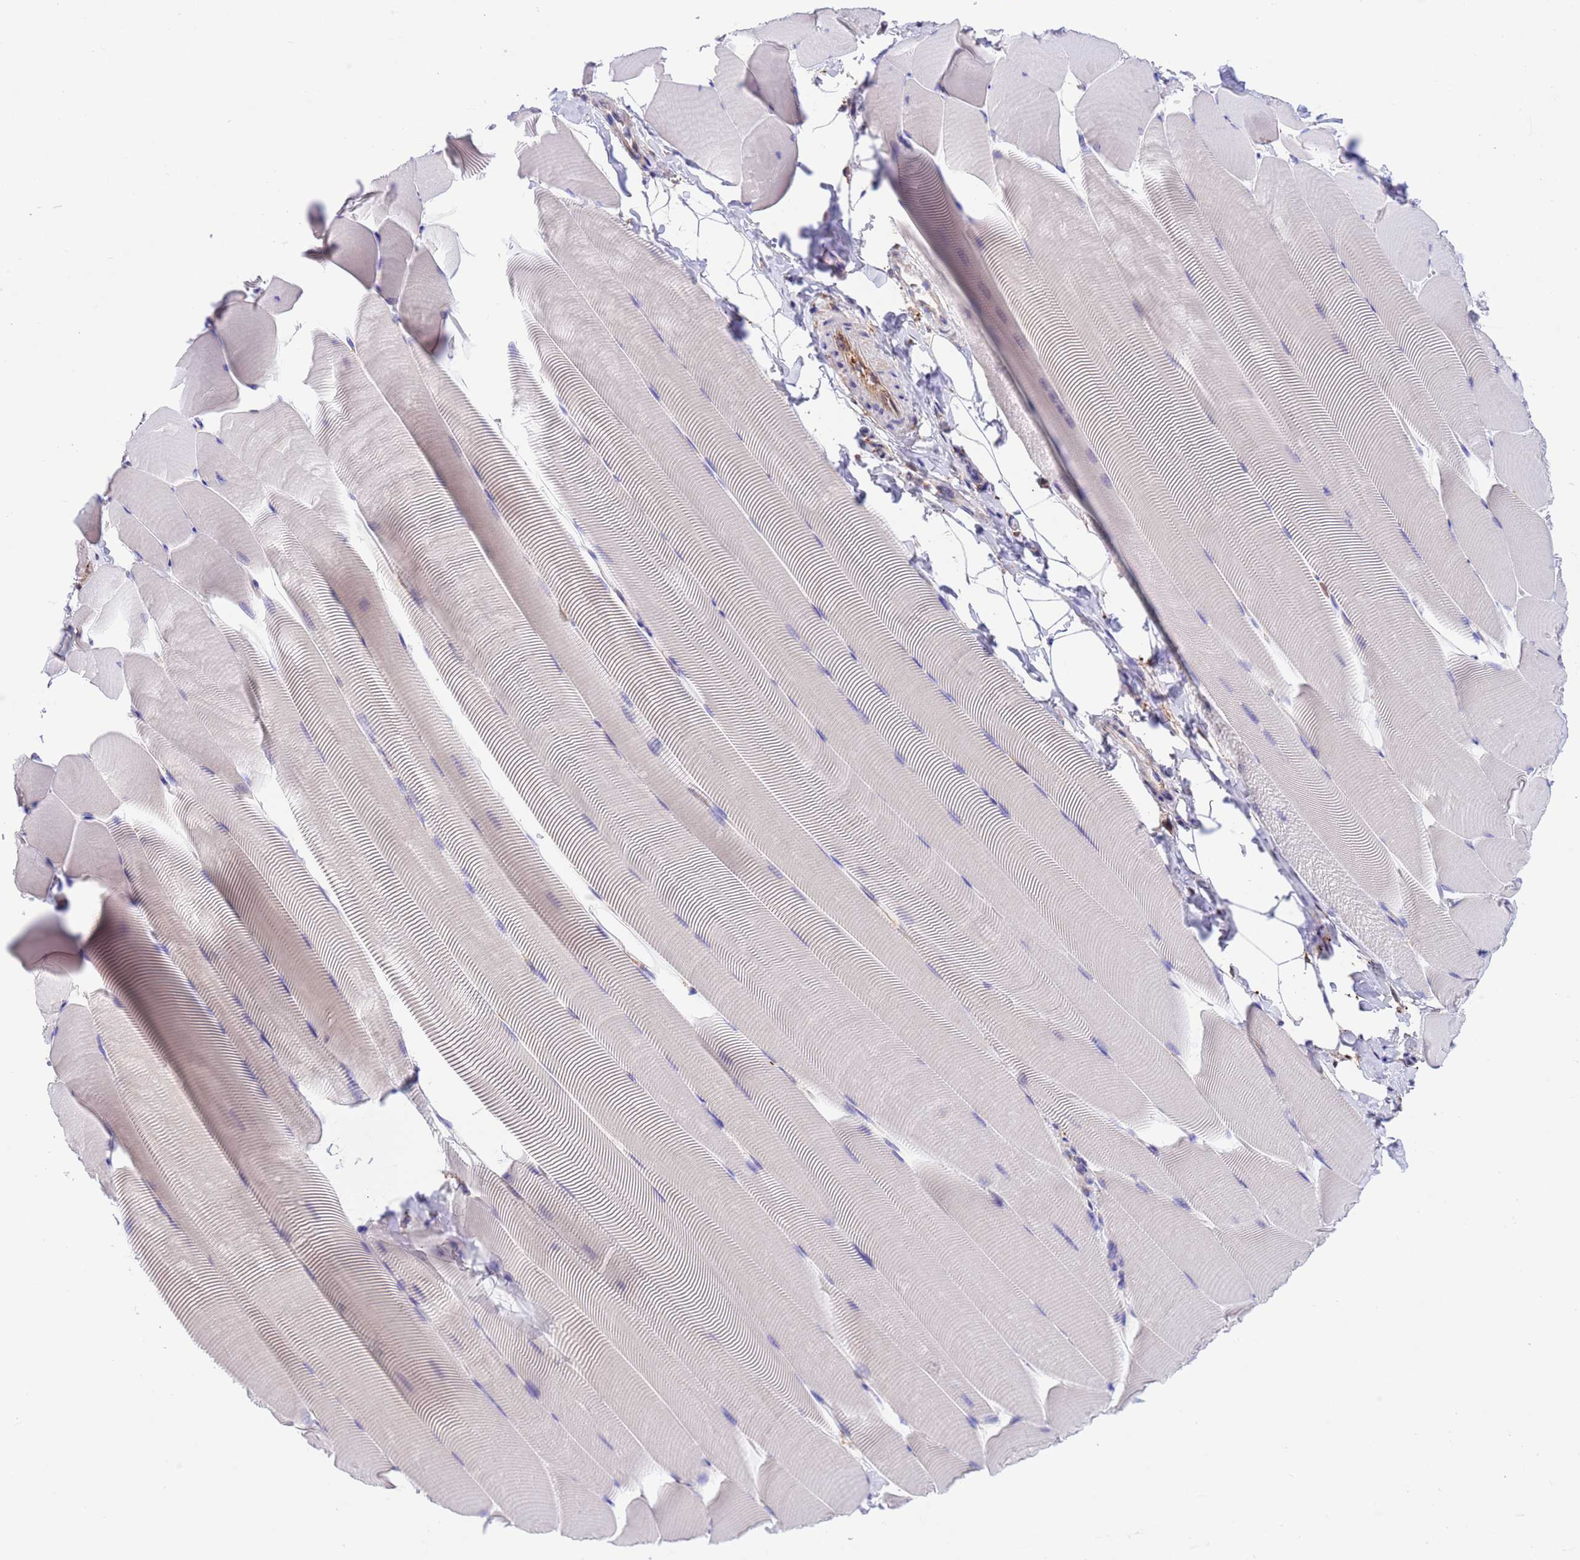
{"staining": {"intensity": "negative", "quantity": "none", "location": "none"}, "tissue": "skeletal muscle", "cell_type": "Myocytes", "image_type": "normal", "snomed": [{"axis": "morphology", "description": "Normal tissue, NOS"}, {"axis": "topography", "description": "Skeletal muscle"}], "caption": "Human skeletal muscle stained for a protein using immunohistochemistry (IHC) demonstrates no staining in myocytes.", "gene": "C6orf47", "patient": {"sex": "male", "age": 25}}